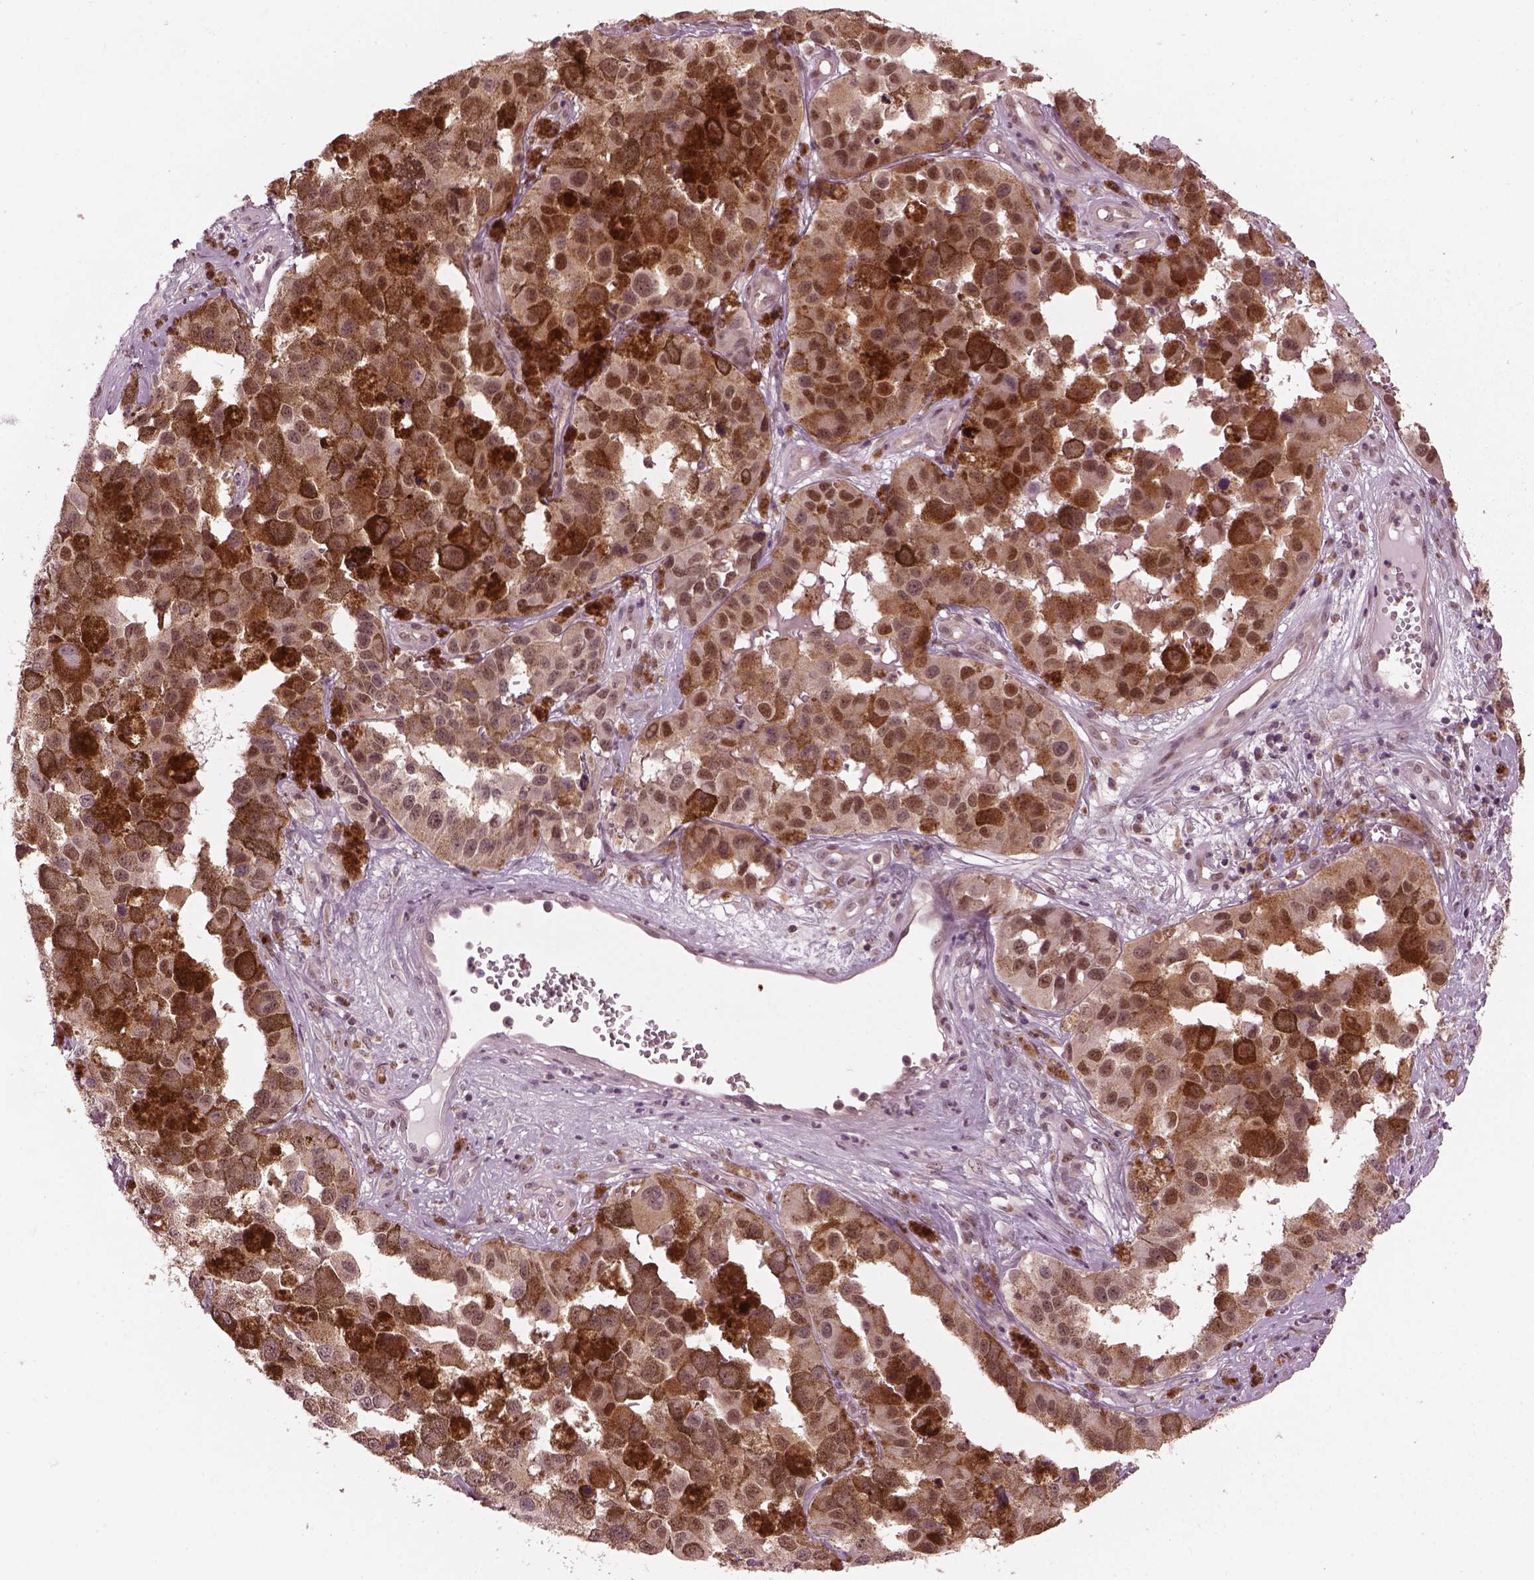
{"staining": {"intensity": "moderate", "quantity": "25%-75%", "location": "cytoplasmic/membranous,nuclear"}, "tissue": "melanoma", "cell_type": "Tumor cells", "image_type": "cancer", "snomed": [{"axis": "morphology", "description": "Malignant melanoma, NOS"}, {"axis": "topography", "description": "Skin"}], "caption": "Immunohistochemistry micrograph of melanoma stained for a protein (brown), which exhibits medium levels of moderate cytoplasmic/membranous and nuclear positivity in about 25%-75% of tumor cells.", "gene": "SRI", "patient": {"sex": "female", "age": 58}}